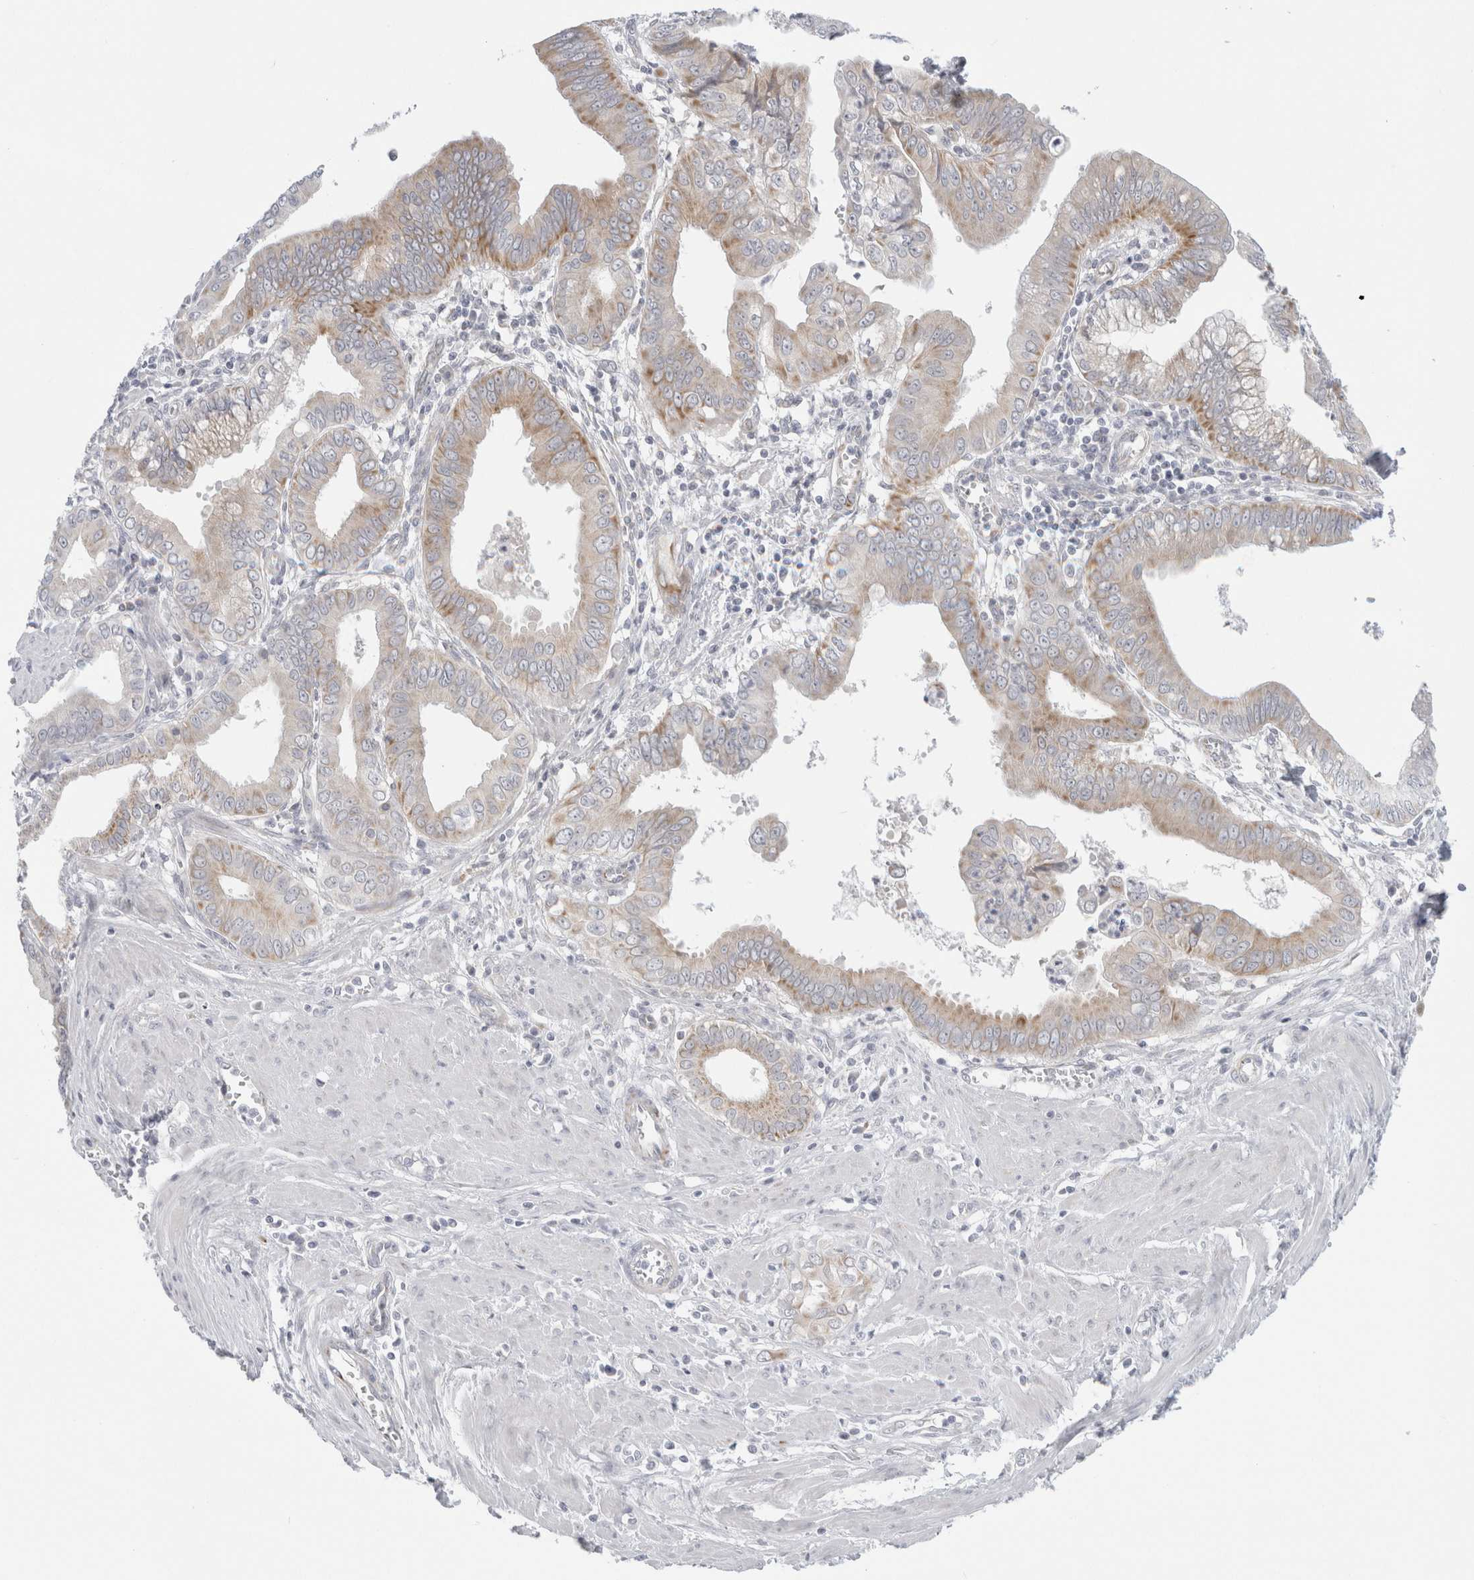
{"staining": {"intensity": "moderate", "quantity": "<25%", "location": "cytoplasmic/membranous"}, "tissue": "pancreatic cancer", "cell_type": "Tumor cells", "image_type": "cancer", "snomed": [{"axis": "morphology", "description": "Normal tissue, NOS"}, {"axis": "topography", "description": "Lymph node"}], "caption": "Pancreatic cancer stained with a brown dye shows moderate cytoplasmic/membranous positive staining in approximately <25% of tumor cells.", "gene": "FAHD1", "patient": {"sex": "male", "age": 50}}